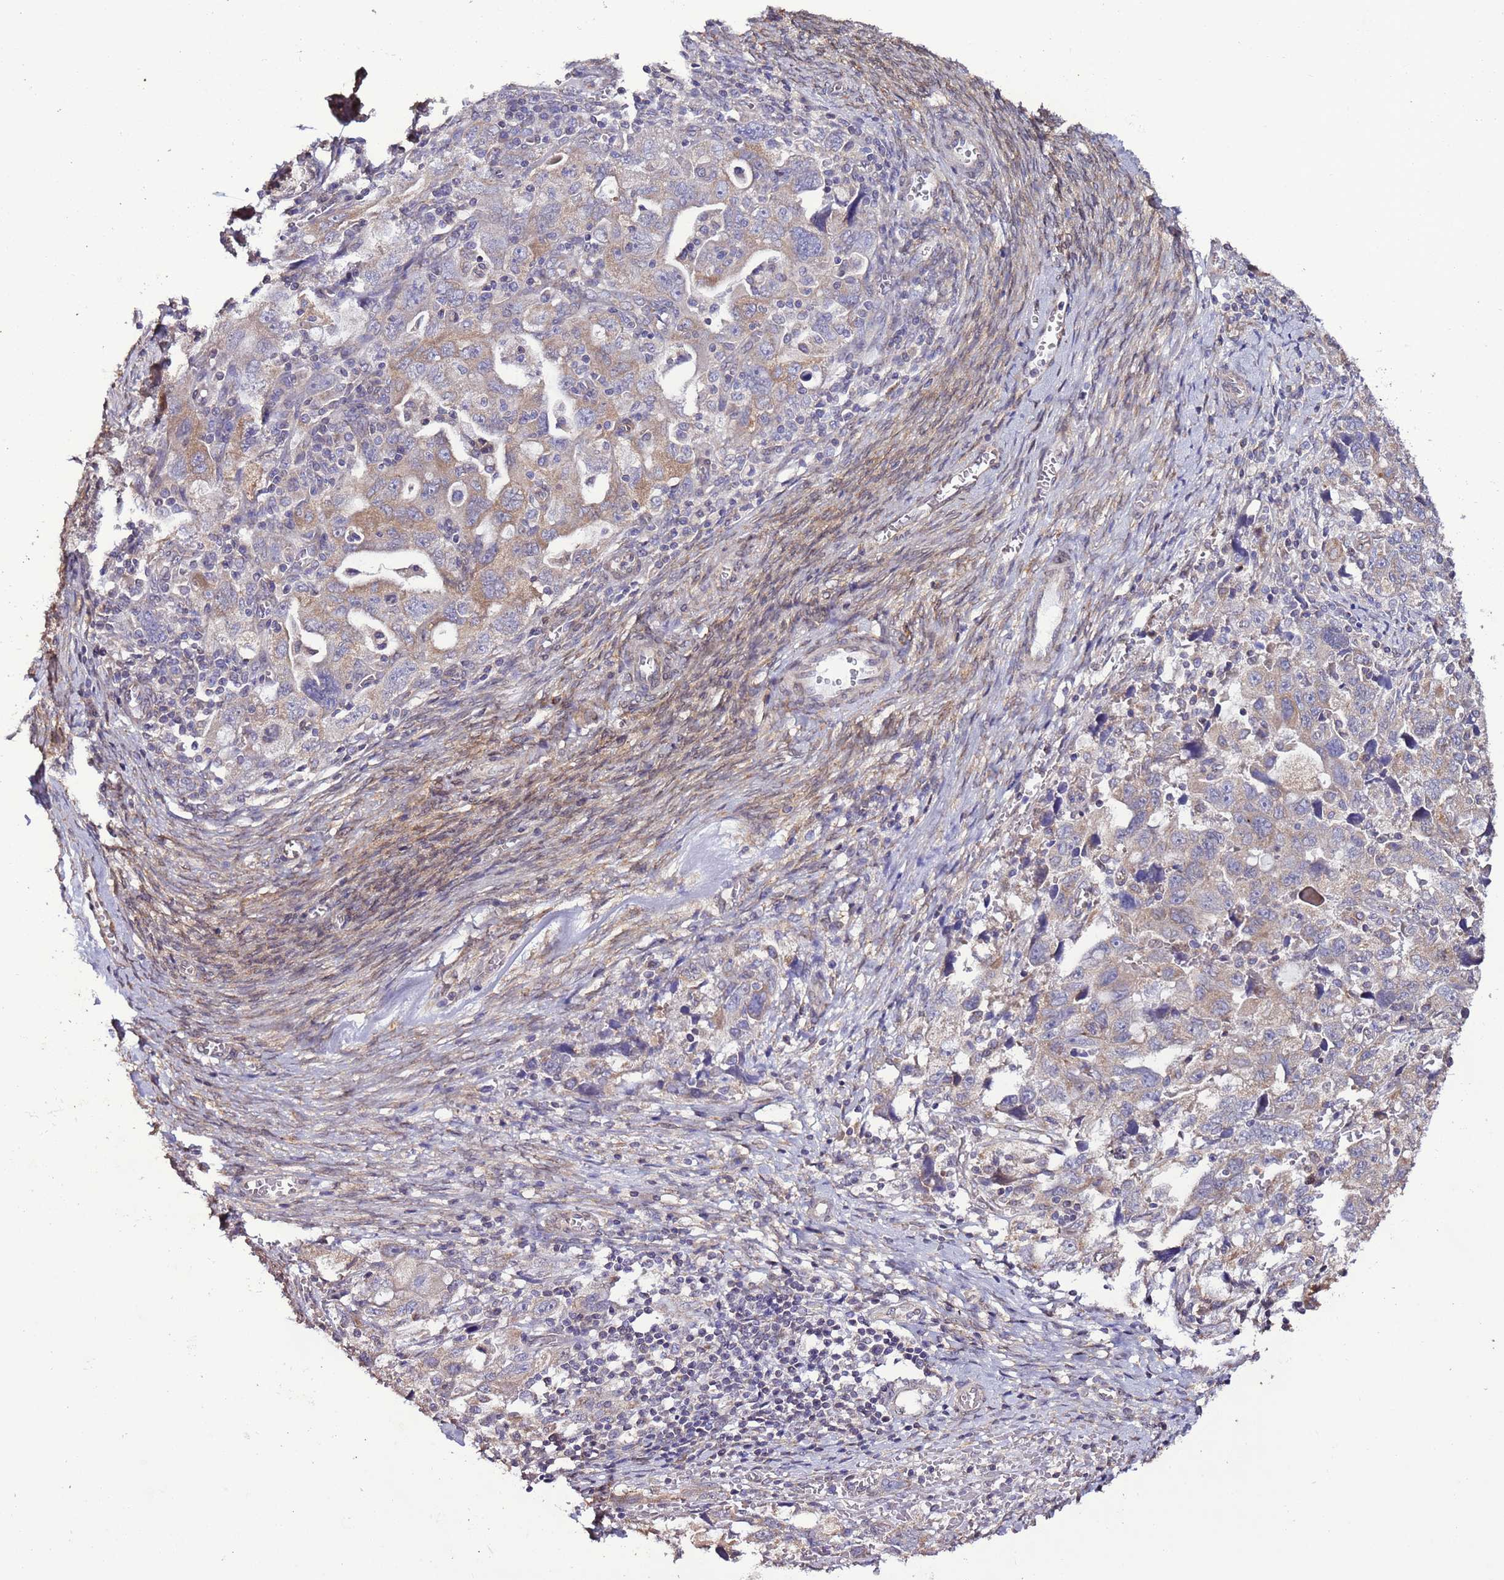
{"staining": {"intensity": "moderate", "quantity": "25%-75%", "location": "cytoplasmic/membranous"}, "tissue": "ovarian cancer", "cell_type": "Tumor cells", "image_type": "cancer", "snomed": [{"axis": "morphology", "description": "Carcinoma, NOS"}, {"axis": "morphology", "description": "Cystadenocarcinoma, serous, NOS"}, {"axis": "topography", "description": "Ovary"}], "caption": "This micrograph exhibits immunohistochemistry (IHC) staining of human ovarian cancer, with medium moderate cytoplasmic/membranous staining in approximately 25%-75% of tumor cells.", "gene": "SLC41A3", "patient": {"sex": "female", "age": 69}}